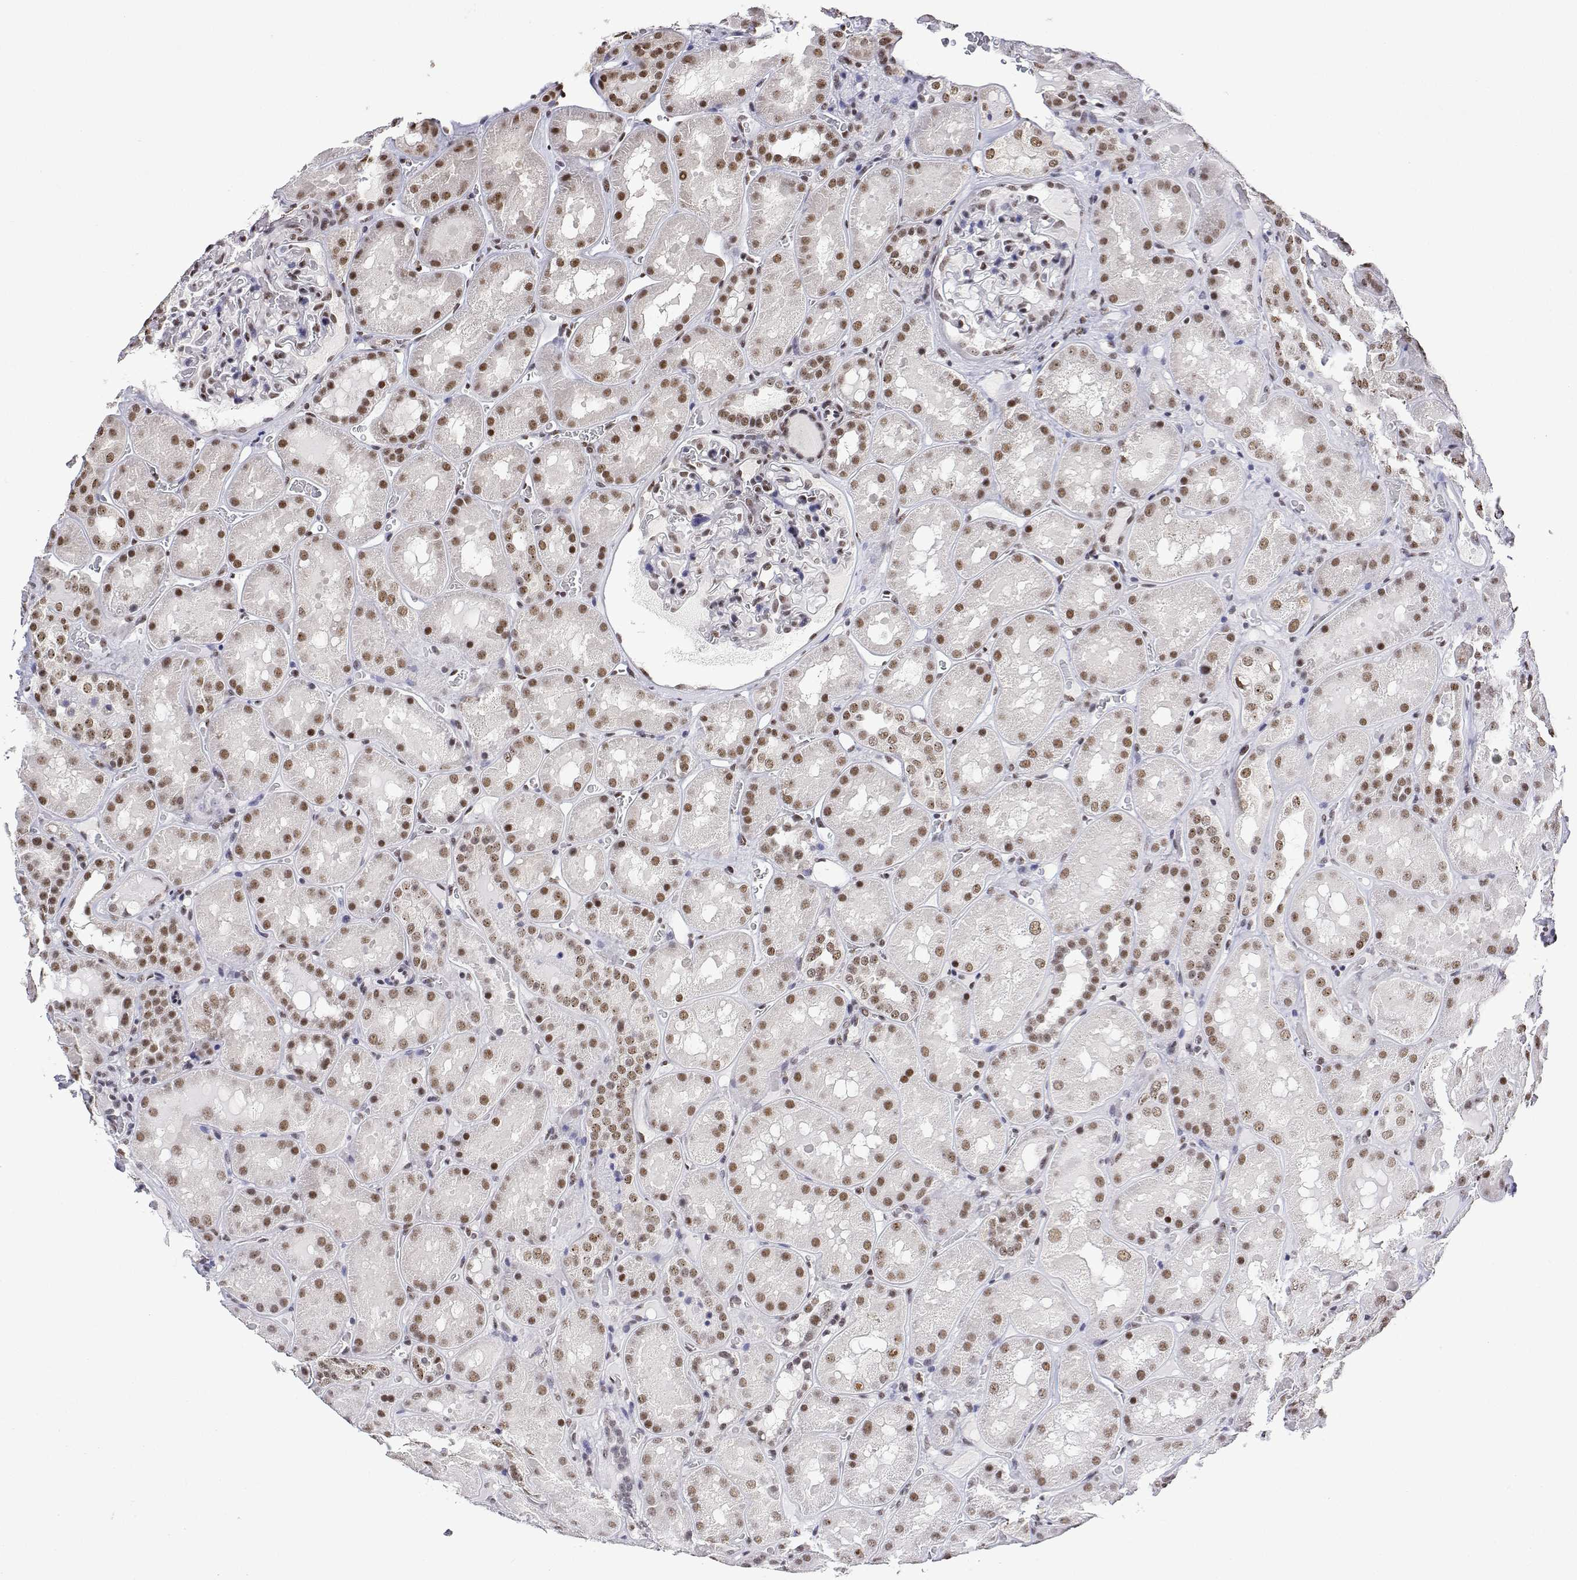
{"staining": {"intensity": "weak", "quantity": "25%-75%", "location": "nuclear"}, "tissue": "kidney", "cell_type": "Cells in glomeruli", "image_type": "normal", "snomed": [{"axis": "morphology", "description": "Normal tissue, NOS"}, {"axis": "topography", "description": "Kidney"}], "caption": "Immunohistochemistry (IHC) image of benign kidney: human kidney stained using immunohistochemistry (IHC) reveals low levels of weak protein expression localized specifically in the nuclear of cells in glomeruli, appearing as a nuclear brown color.", "gene": "ADAR", "patient": {"sex": "male", "age": 73}}